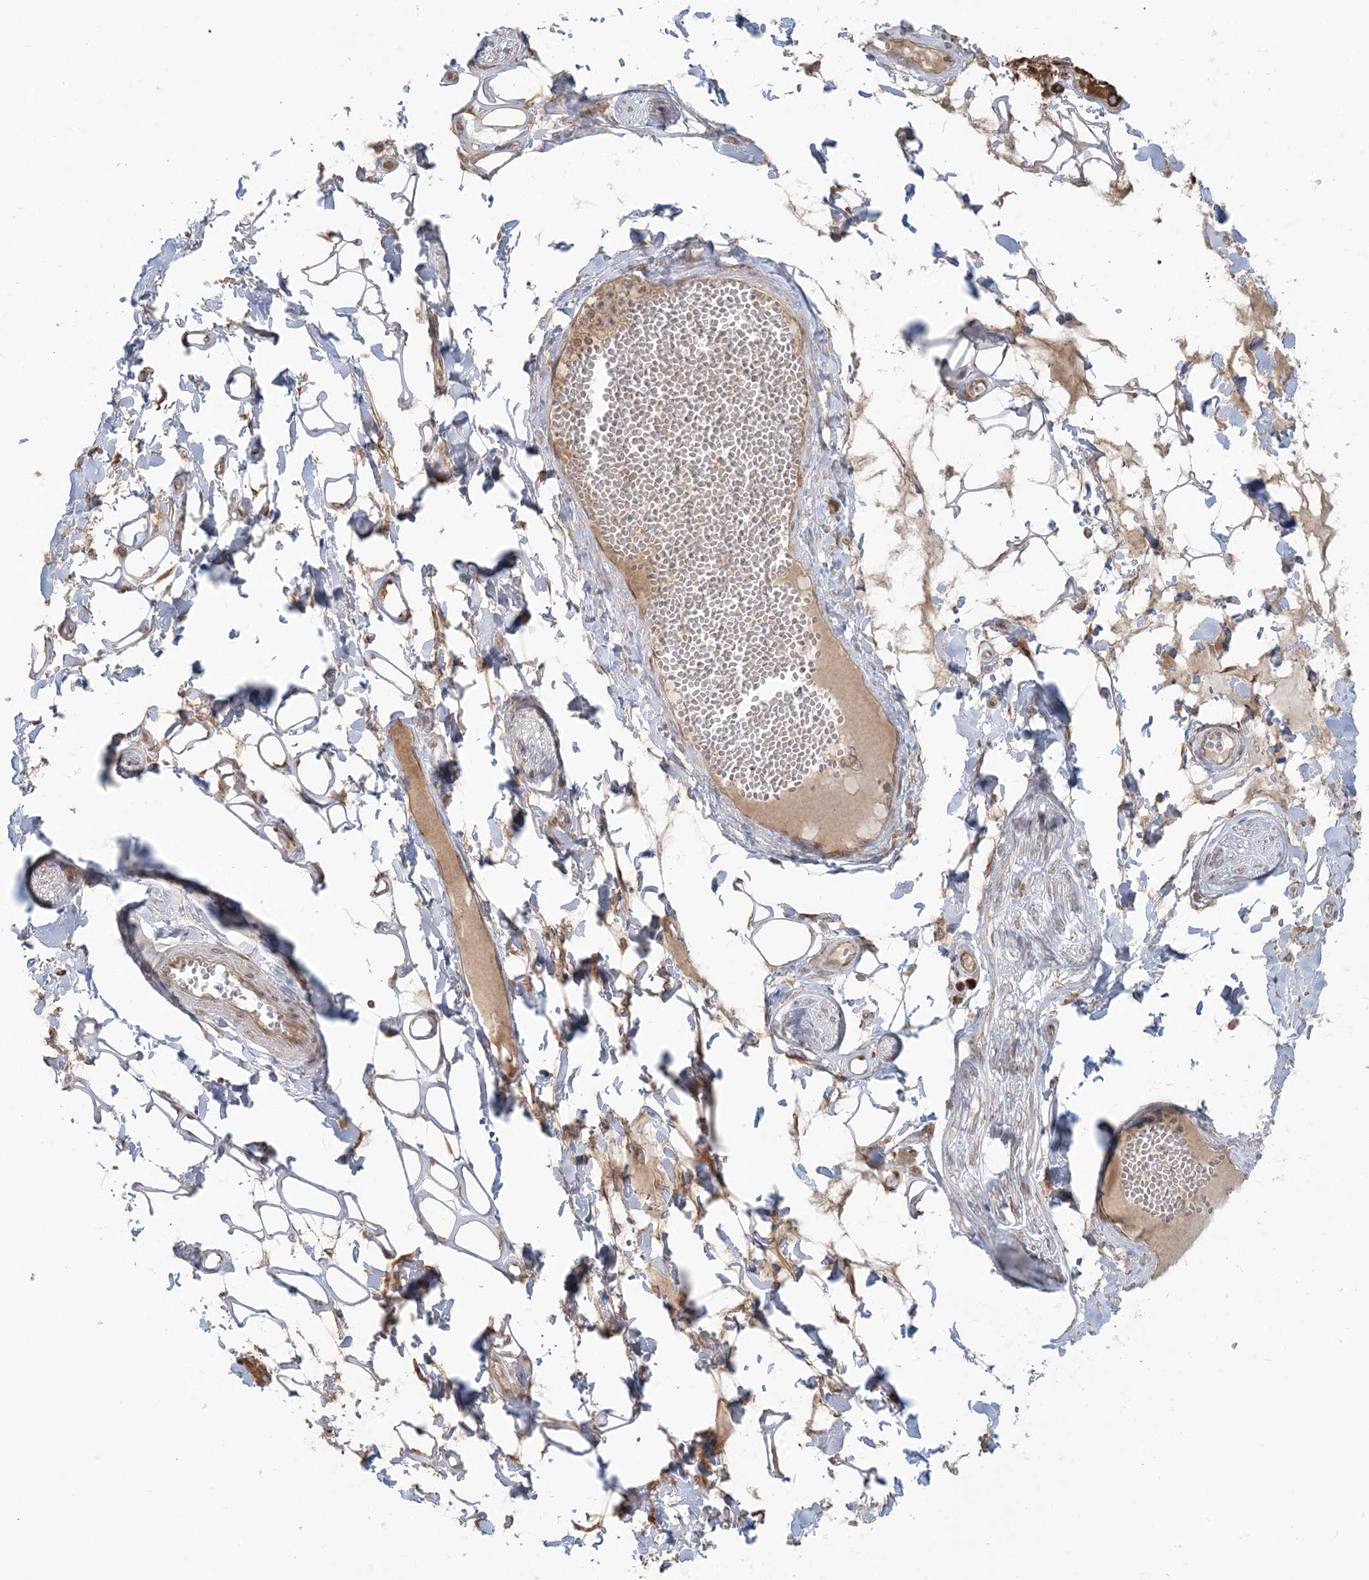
{"staining": {"intensity": "negative", "quantity": "none", "location": "none"}, "tissue": "adipose tissue", "cell_type": "Adipocytes", "image_type": "normal", "snomed": [{"axis": "morphology", "description": "Normal tissue, NOS"}, {"axis": "morphology", "description": "Inflammation, NOS"}, {"axis": "topography", "description": "Salivary gland"}, {"axis": "topography", "description": "Peripheral nerve tissue"}], "caption": "A high-resolution image shows immunohistochemistry (IHC) staining of normal adipose tissue, which demonstrates no significant expression in adipocytes.", "gene": "UBXN4", "patient": {"sex": "female", "age": 75}}